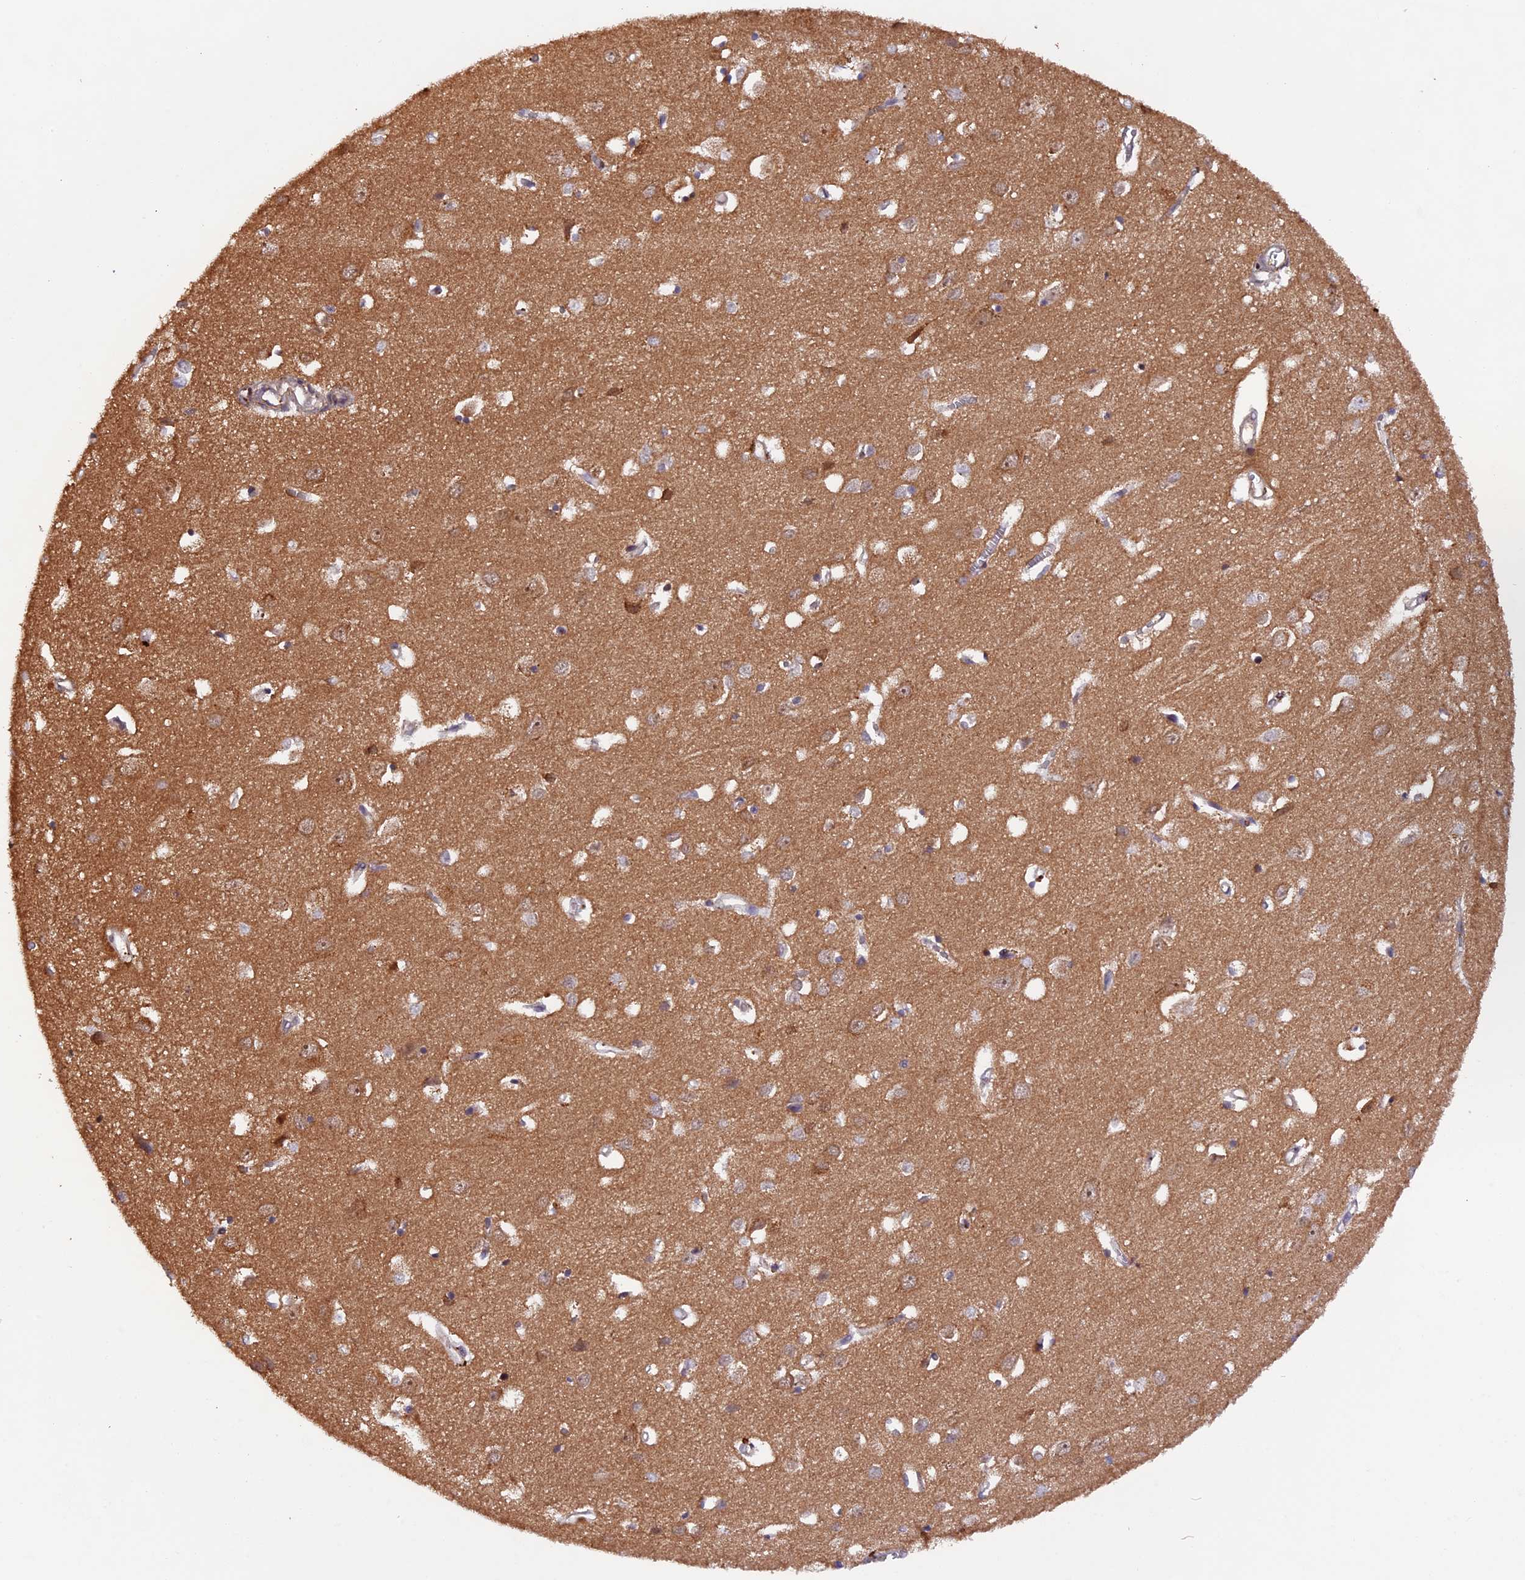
{"staining": {"intensity": "negative", "quantity": "none", "location": "none"}, "tissue": "cerebral cortex", "cell_type": "Endothelial cells", "image_type": "normal", "snomed": [{"axis": "morphology", "description": "Normal tissue, NOS"}, {"axis": "topography", "description": "Cerebral cortex"}], "caption": "DAB immunohistochemical staining of benign human cerebral cortex reveals no significant expression in endothelial cells.", "gene": "GNB5", "patient": {"sex": "female", "age": 64}}